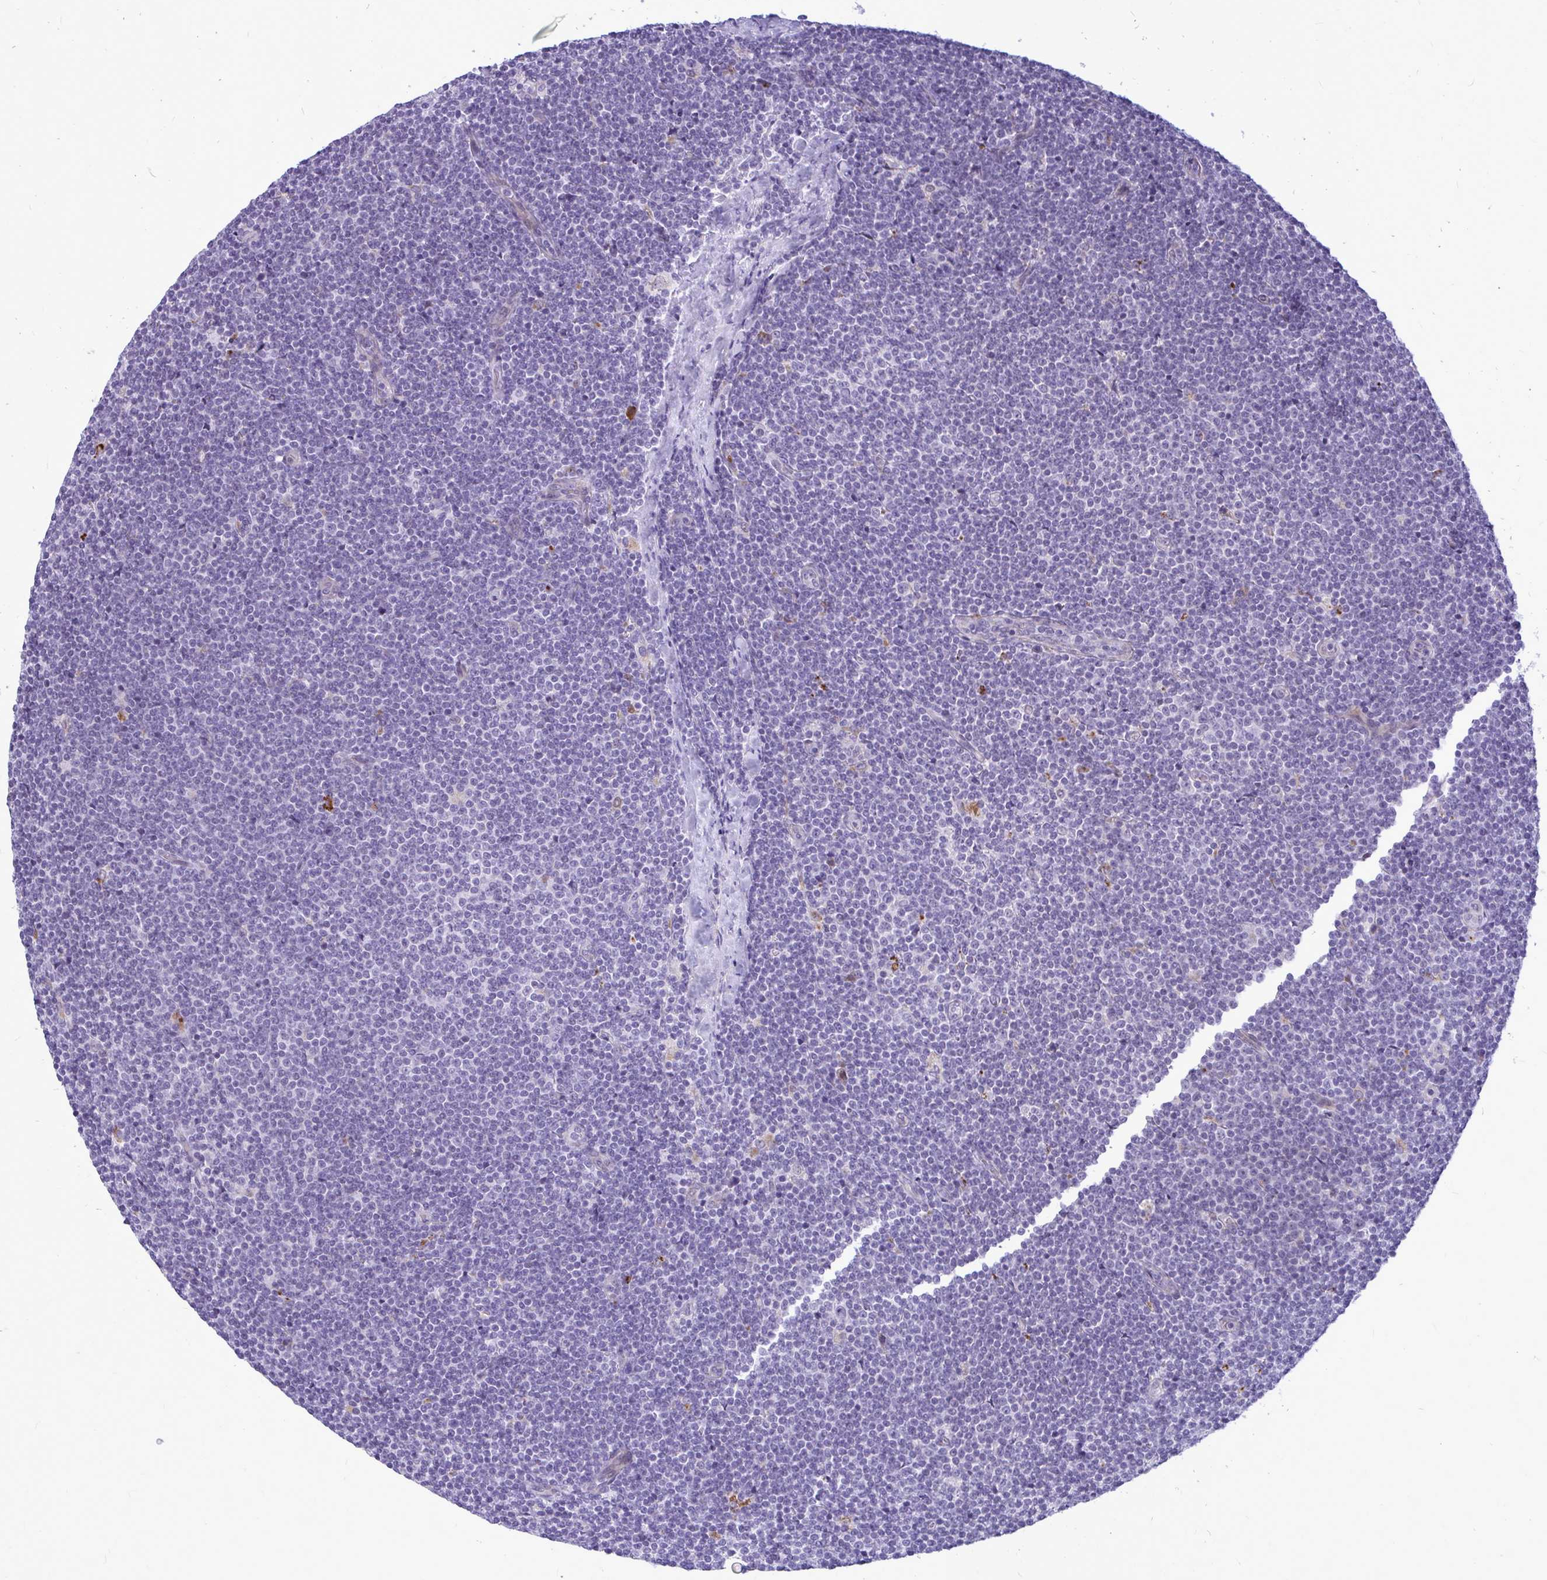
{"staining": {"intensity": "negative", "quantity": "none", "location": "none"}, "tissue": "lymphoma", "cell_type": "Tumor cells", "image_type": "cancer", "snomed": [{"axis": "morphology", "description": "Malignant lymphoma, non-Hodgkin's type, Low grade"}, {"axis": "topography", "description": "Lymph node"}], "caption": "Immunohistochemistry micrograph of neoplastic tissue: malignant lymphoma, non-Hodgkin's type (low-grade) stained with DAB (3,3'-diaminobenzidine) displays no significant protein positivity in tumor cells. (DAB (3,3'-diaminobenzidine) IHC, high magnification).", "gene": "ZSCAN25", "patient": {"sex": "male", "age": 48}}